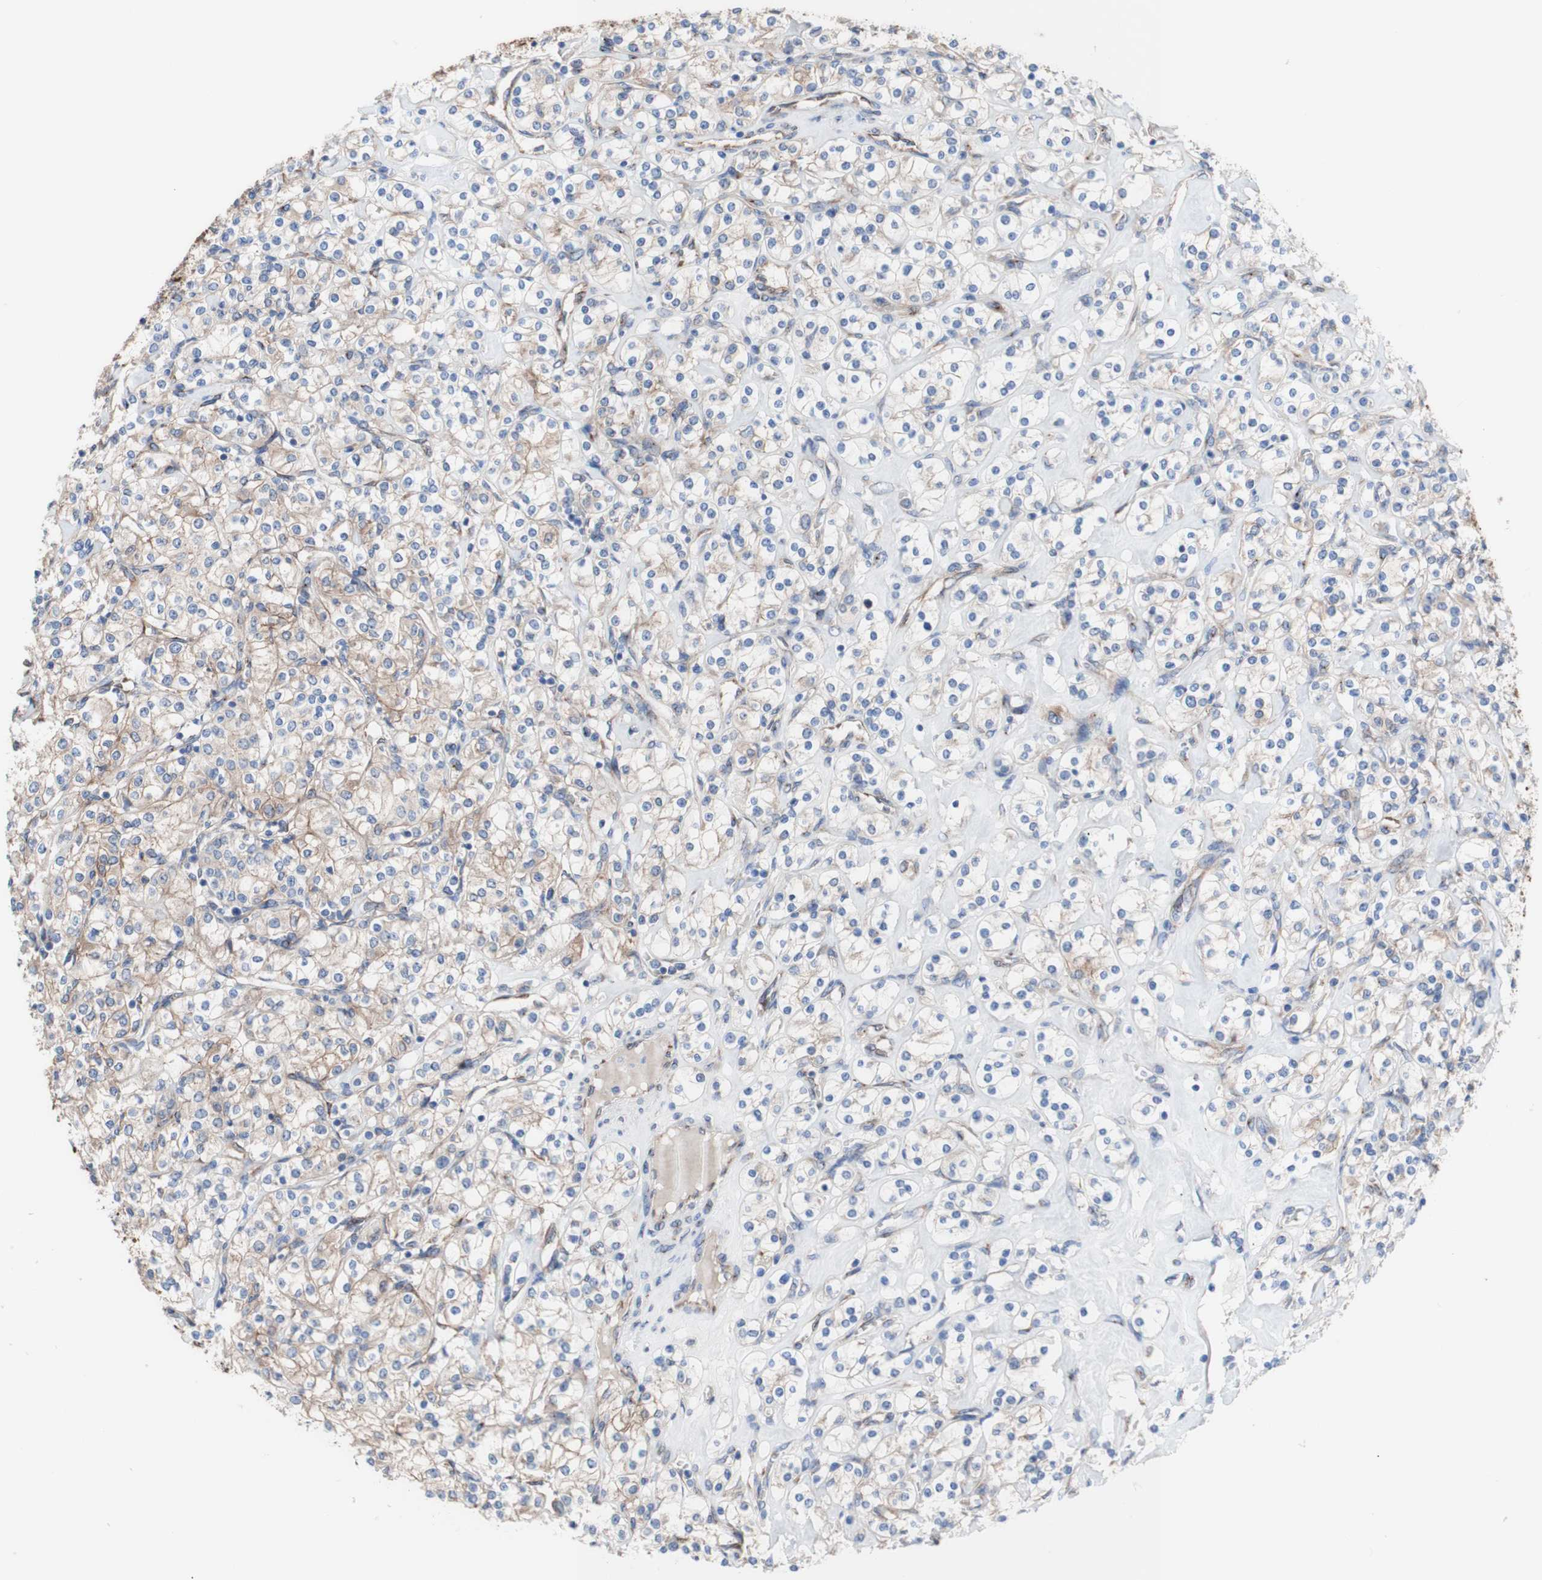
{"staining": {"intensity": "moderate", "quantity": "25%-75%", "location": "cytoplasmic/membranous"}, "tissue": "renal cancer", "cell_type": "Tumor cells", "image_type": "cancer", "snomed": [{"axis": "morphology", "description": "Adenocarcinoma, NOS"}, {"axis": "topography", "description": "Kidney"}], "caption": "Adenocarcinoma (renal) stained for a protein reveals moderate cytoplasmic/membranous positivity in tumor cells.", "gene": "LRIG3", "patient": {"sex": "male", "age": 77}}